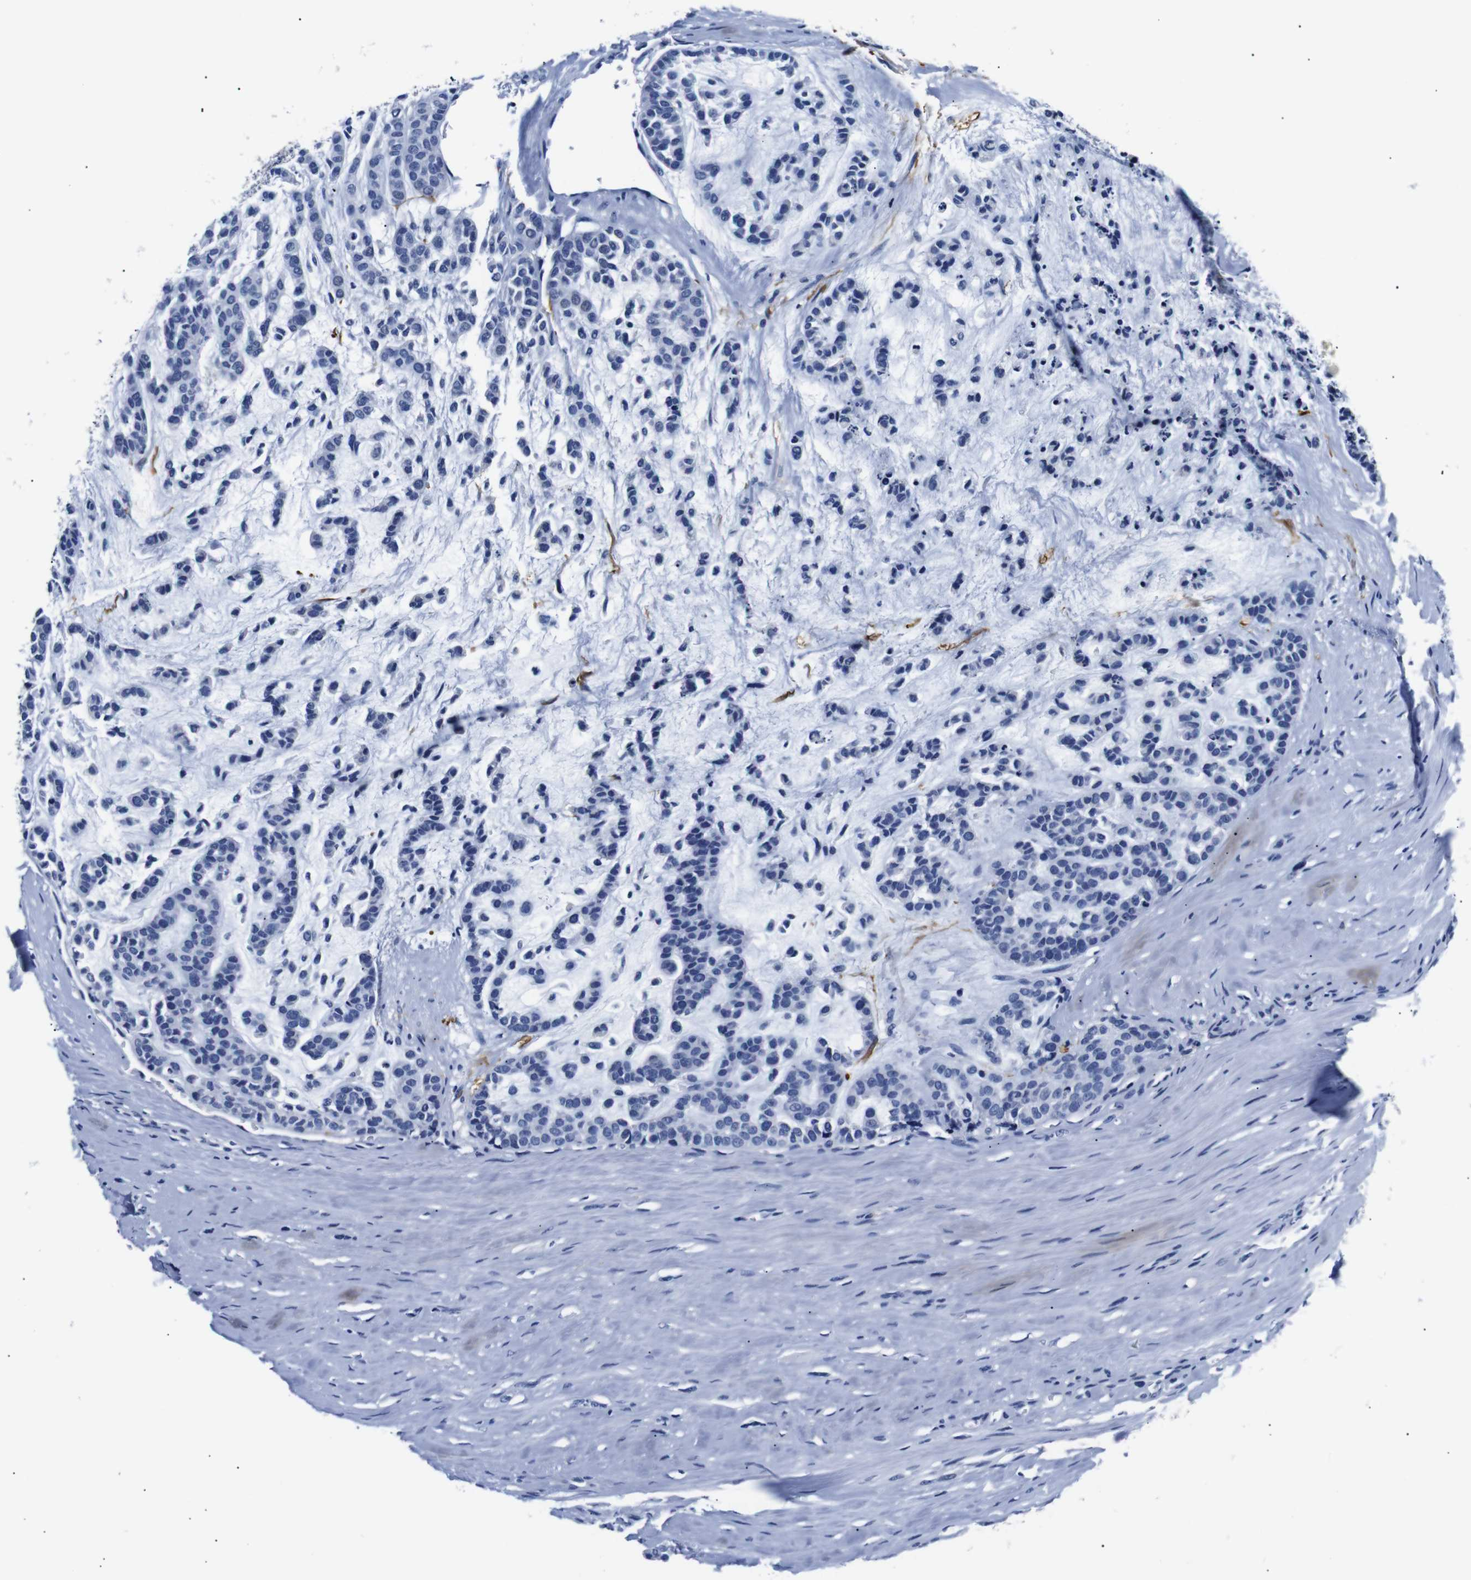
{"staining": {"intensity": "negative", "quantity": "none", "location": "none"}, "tissue": "head and neck cancer", "cell_type": "Tumor cells", "image_type": "cancer", "snomed": [{"axis": "morphology", "description": "Adenocarcinoma, NOS"}, {"axis": "morphology", "description": "Adenoma, NOS"}, {"axis": "topography", "description": "Head-Neck"}], "caption": "High power microscopy photomicrograph of an immunohistochemistry image of head and neck cancer, revealing no significant staining in tumor cells.", "gene": "GAP43", "patient": {"sex": "female", "age": 55}}